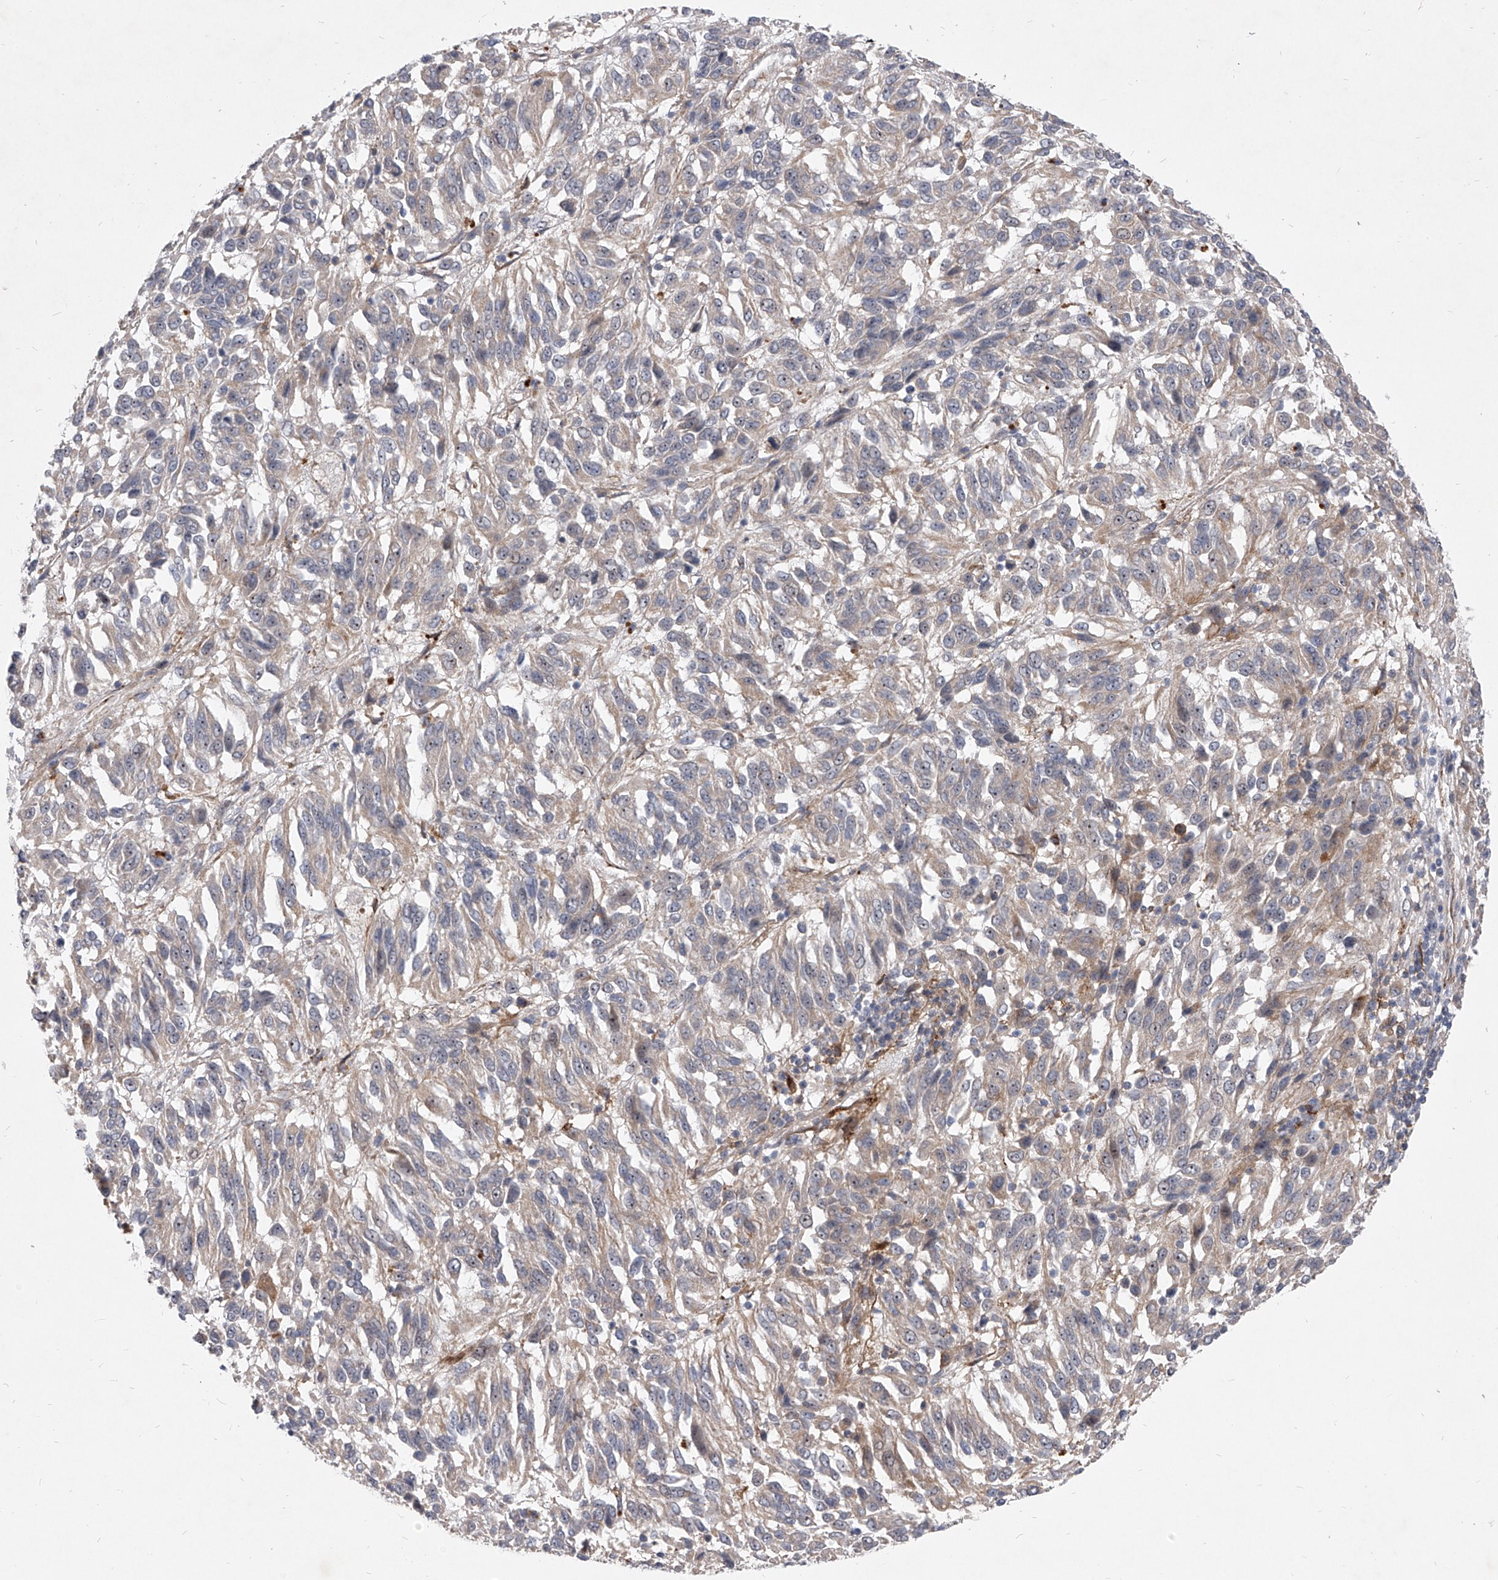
{"staining": {"intensity": "negative", "quantity": "none", "location": "none"}, "tissue": "melanoma", "cell_type": "Tumor cells", "image_type": "cancer", "snomed": [{"axis": "morphology", "description": "Malignant melanoma, Metastatic site"}, {"axis": "topography", "description": "Lung"}], "caption": "Immunohistochemistry histopathology image of human malignant melanoma (metastatic site) stained for a protein (brown), which exhibits no expression in tumor cells.", "gene": "MINDY4", "patient": {"sex": "male", "age": 64}}